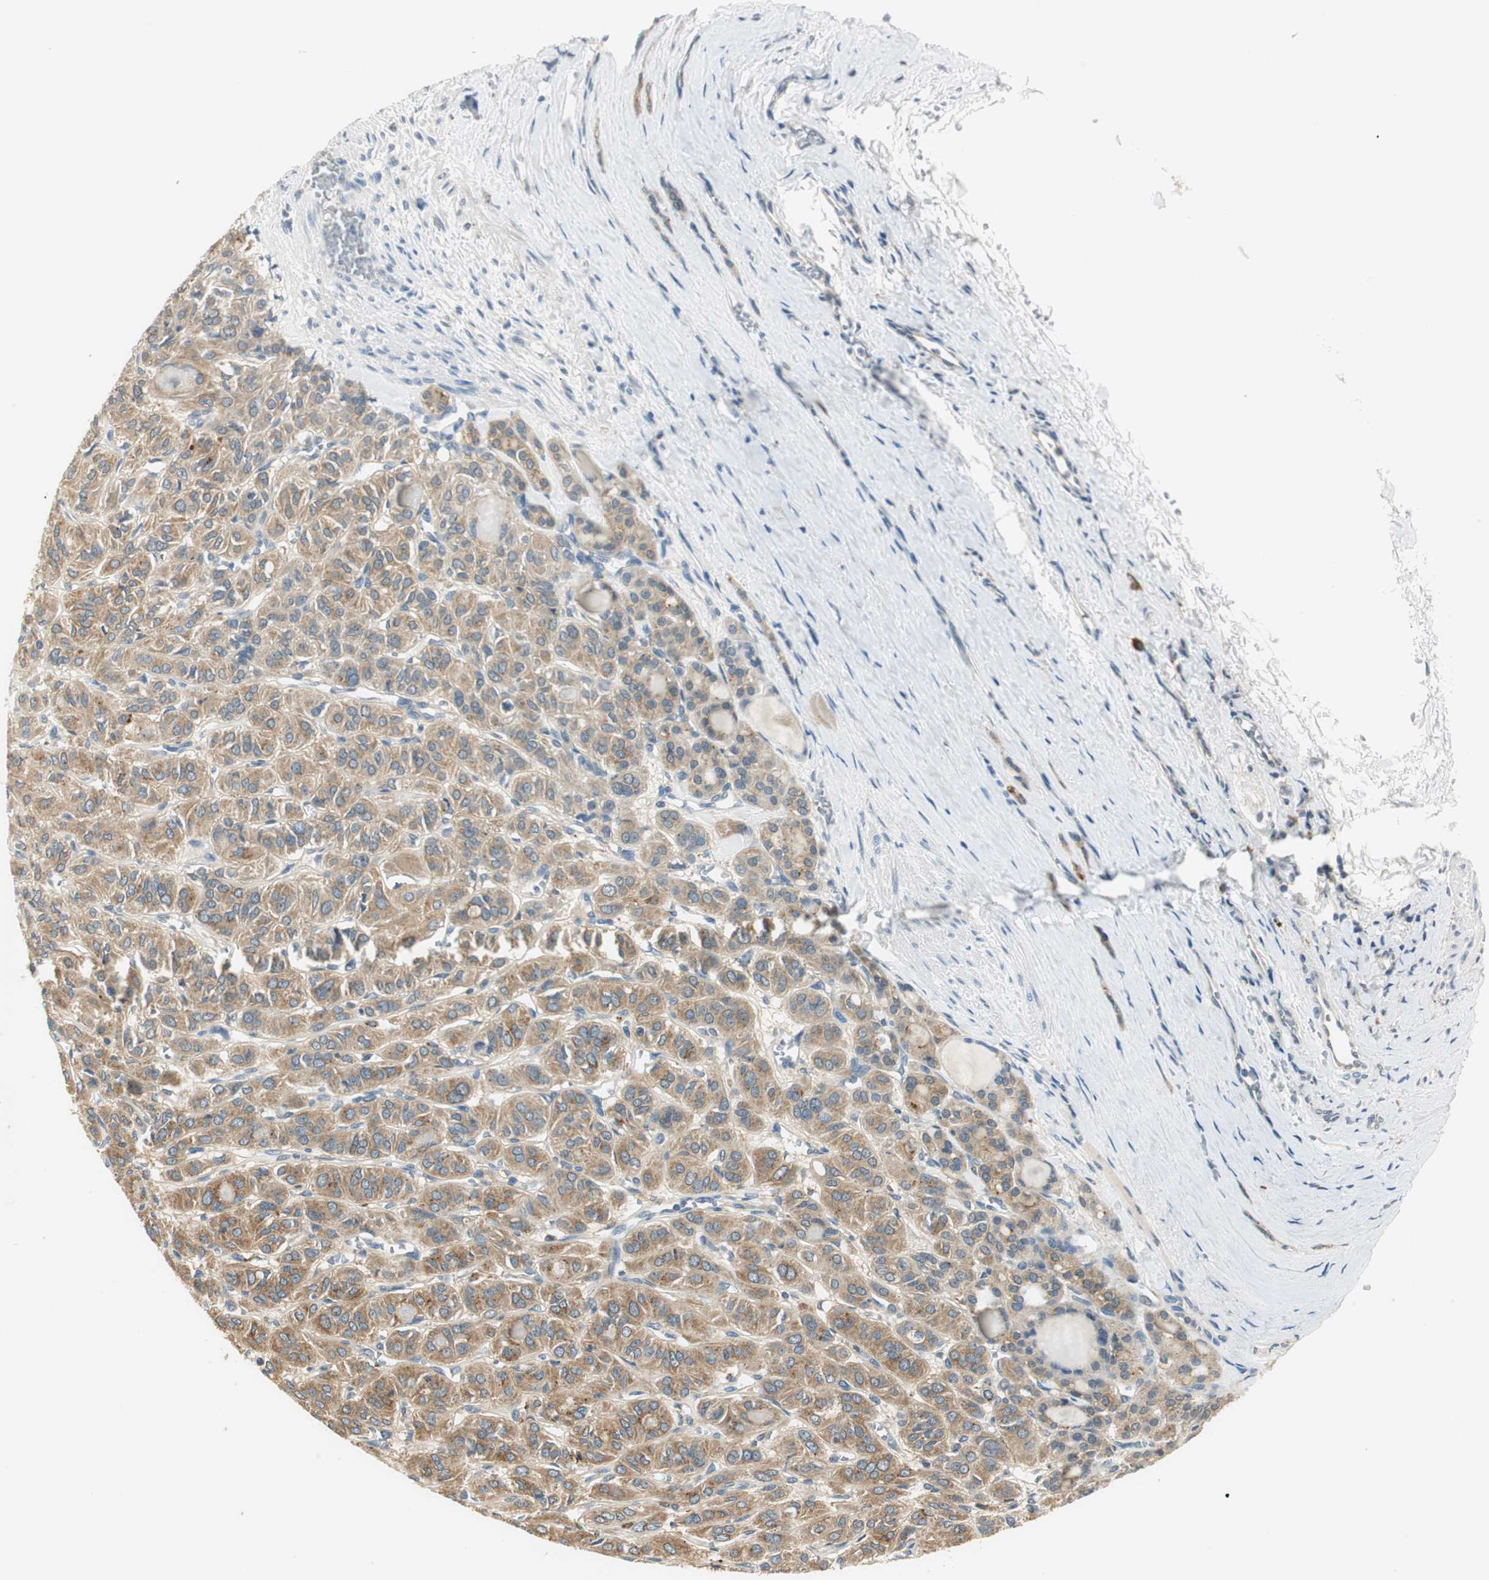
{"staining": {"intensity": "moderate", "quantity": ">75%", "location": "cytoplasmic/membranous"}, "tissue": "thyroid cancer", "cell_type": "Tumor cells", "image_type": "cancer", "snomed": [{"axis": "morphology", "description": "Follicular adenoma carcinoma, NOS"}, {"axis": "topography", "description": "Thyroid gland"}], "caption": "Immunohistochemistry (IHC) (DAB) staining of follicular adenoma carcinoma (thyroid) demonstrates moderate cytoplasmic/membranous protein staining in about >75% of tumor cells.", "gene": "NIT1", "patient": {"sex": "female", "age": 71}}